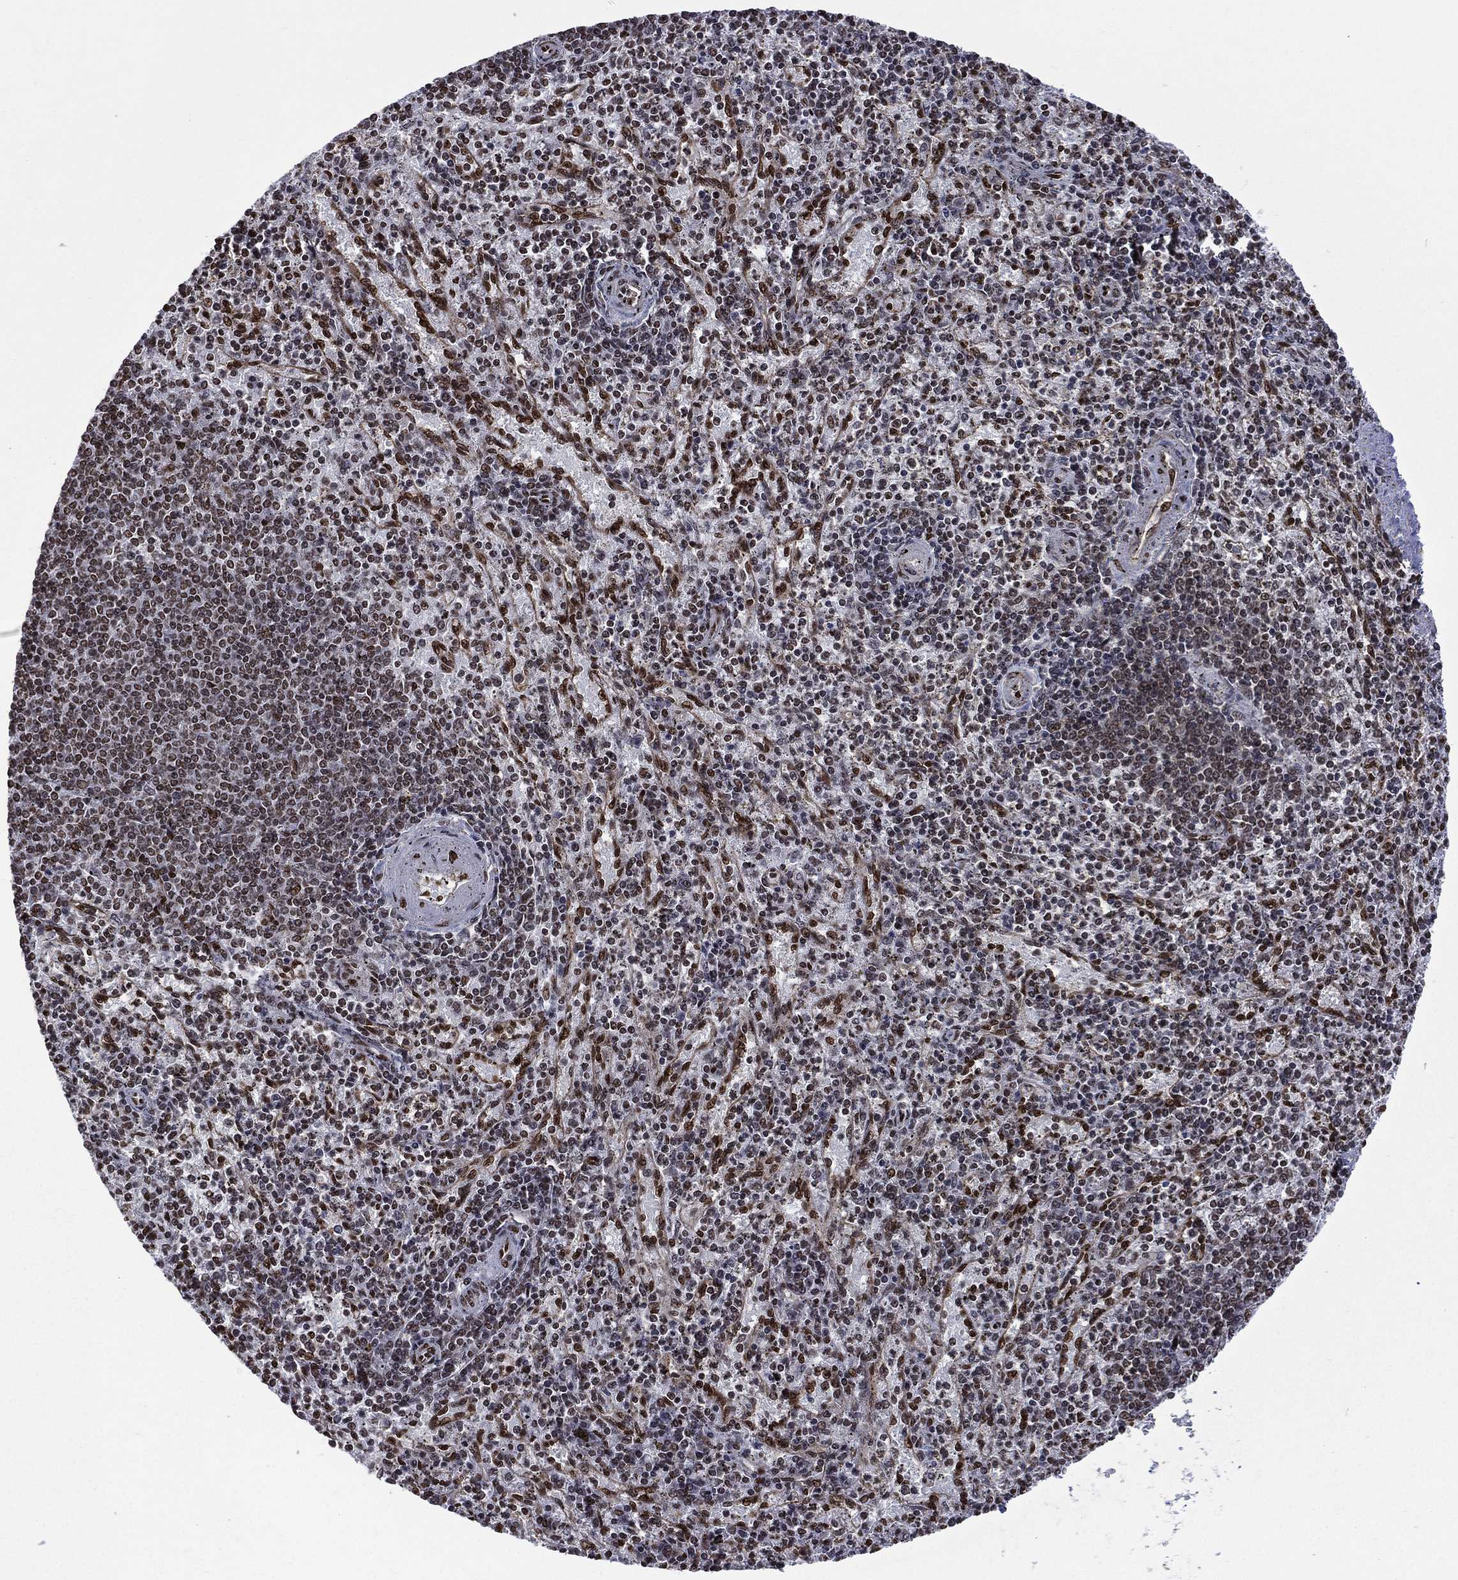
{"staining": {"intensity": "moderate", "quantity": "25%-75%", "location": "nuclear"}, "tissue": "spleen", "cell_type": "Cells in red pulp", "image_type": "normal", "snomed": [{"axis": "morphology", "description": "Normal tissue, NOS"}, {"axis": "topography", "description": "Spleen"}], "caption": "Normal spleen exhibits moderate nuclear staining in approximately 25%-75% of cells in red pulp The staining was performed using DAB (3,3'-diaminobenzidine), with brown indicating positive protein expression. Nuclei are stained blue with hematoxylin..", "gene": "C5orf24", "patient": {"sex": "female", "age": 37}}